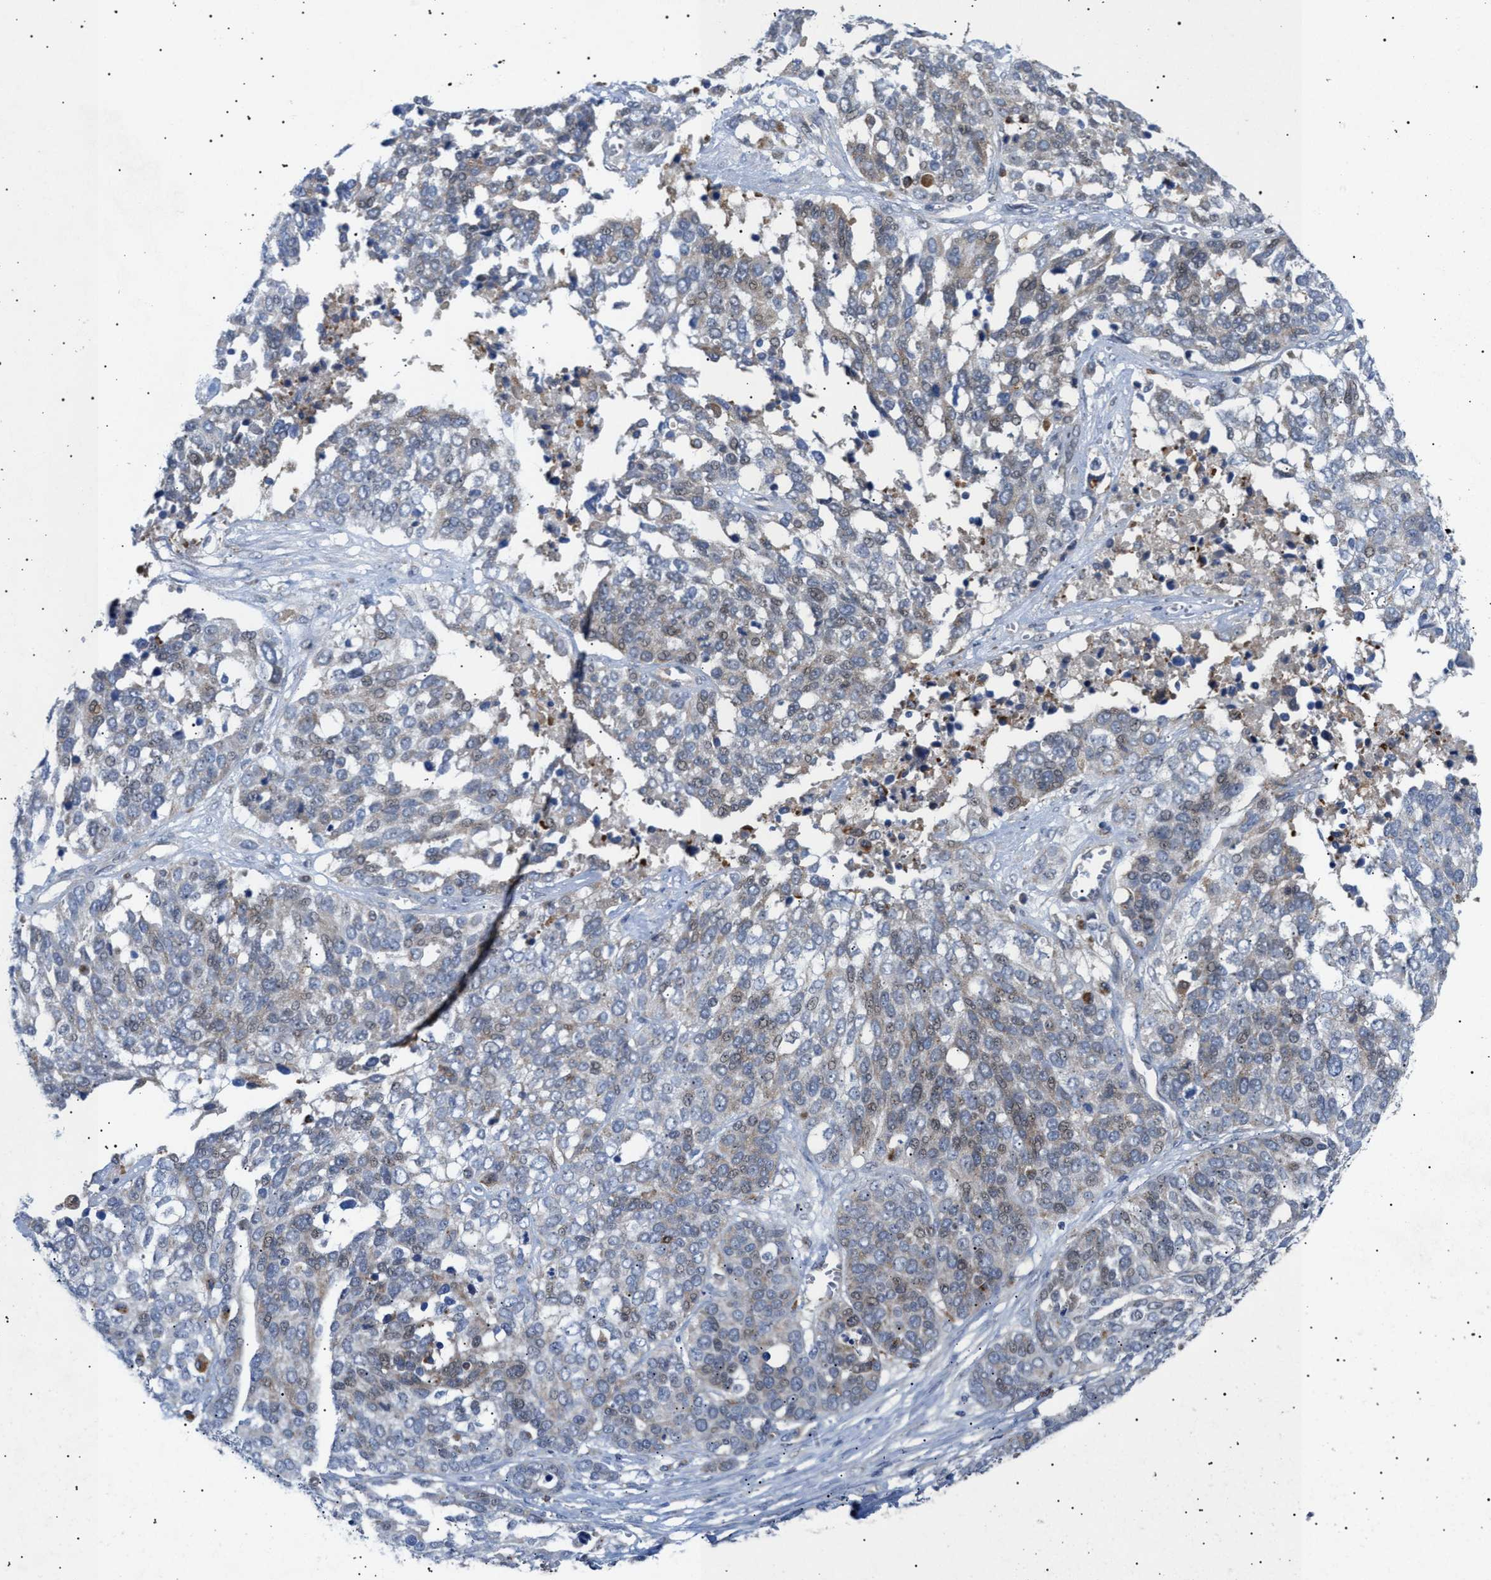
{"staining": {"intensity": "weak", "quantity": "25%-75%", "location": "cytoplasmic/membranous,nuclear"}, "tissue": "ovarian cancer", "cell_type": "Tumor cells", "image_type": "cancer", "snomed": [{"axis": "morphology", "description": "Cystadenocarcinoma, serous, NOS"}, {"axis": "topography", "description": "Ovary"}], "caption": "Protein expression by immunohistochemistry (IHC) demonstrates weak cytoplasmic/membranous and nuclear expression in approximately 25%-75% of tumor cells in ovarian serous cystadenocarcinoma. (brown staining indicates protein expression, while blue staining denotes nuclei).", "gene": "SIRT5", "patient": {"sex": "female", "age": 44}}